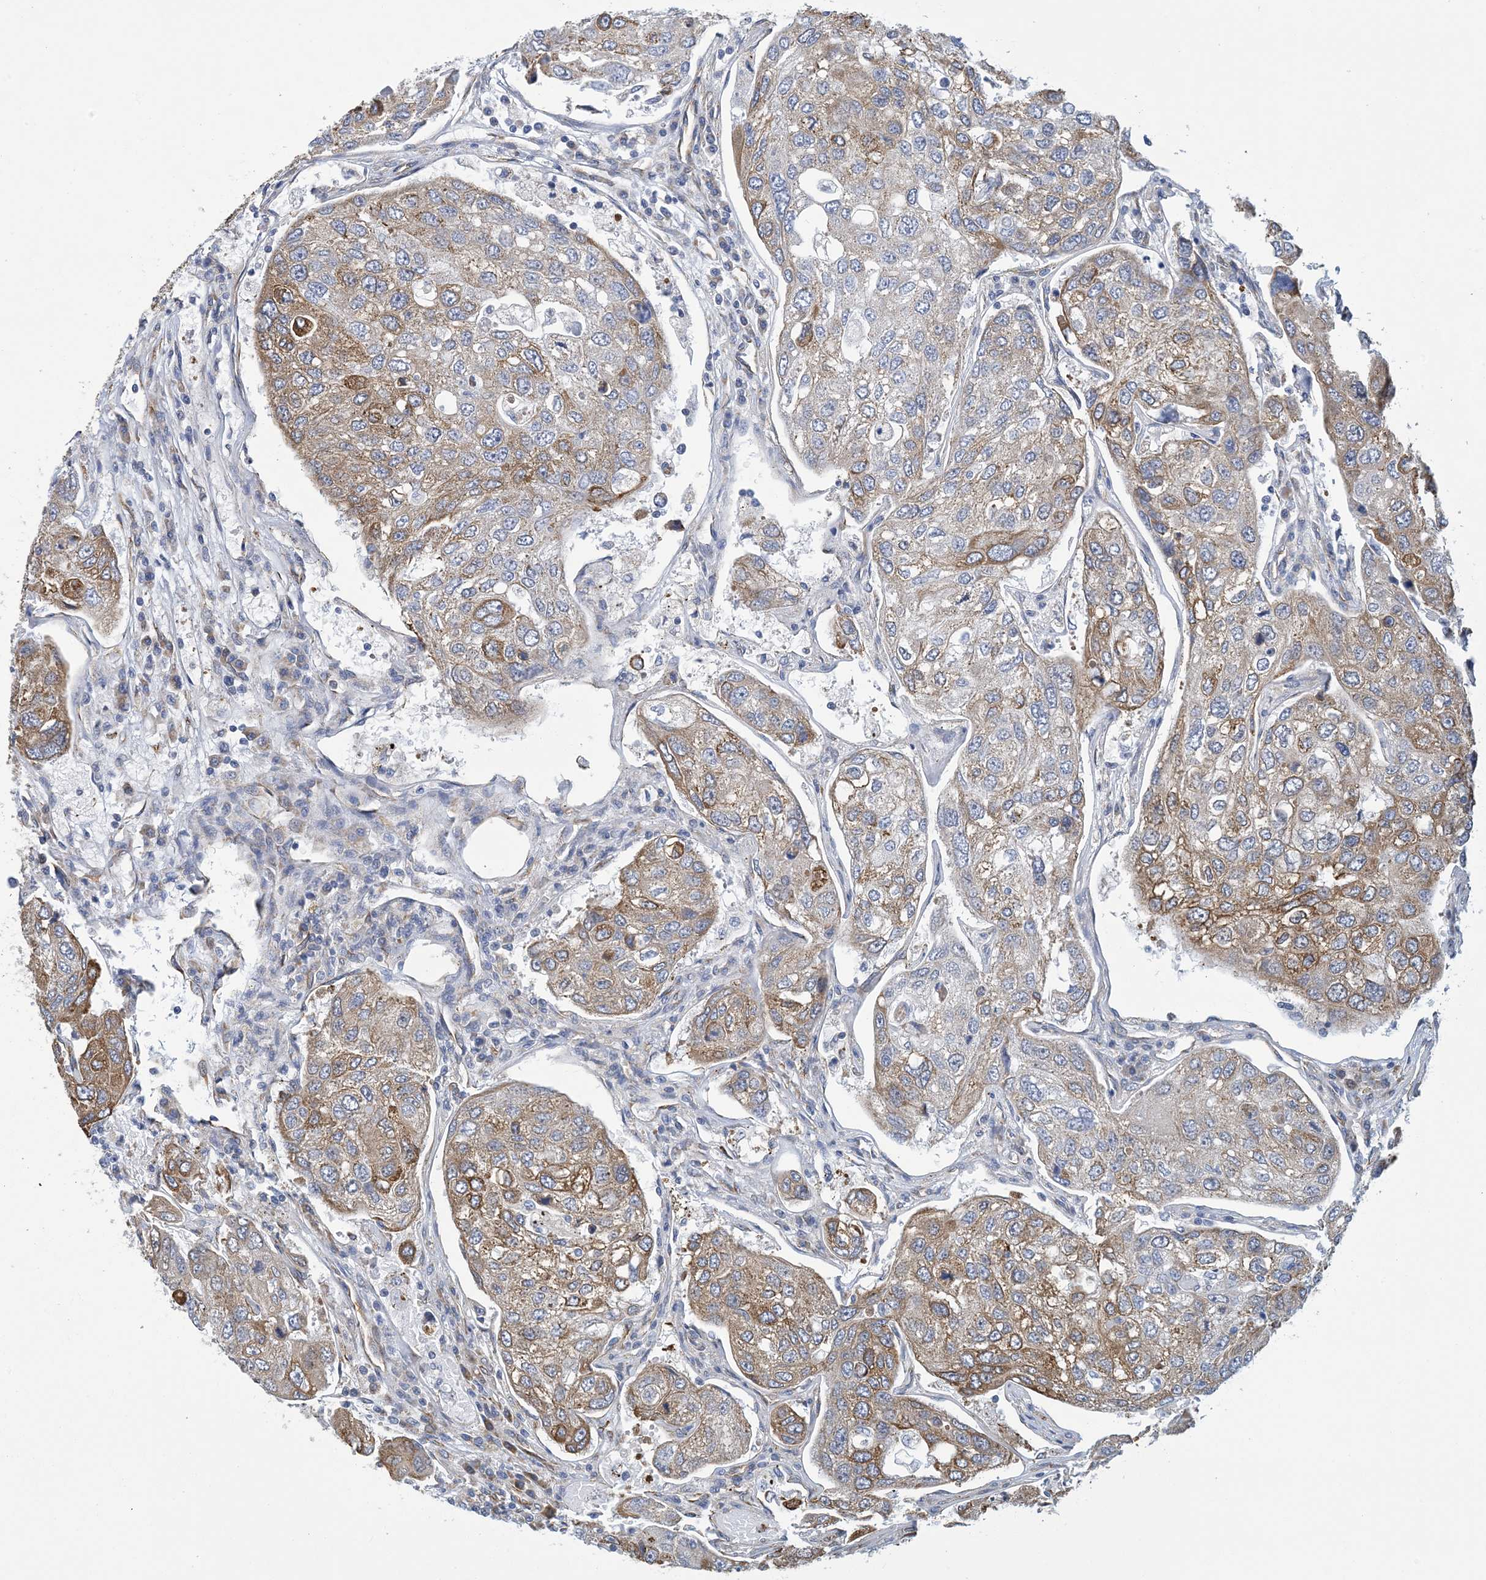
{"staining": {"intensity": "moderate", "quantity": ">75%", "location": "cytoplasmic/membranous"}, "tissue": "urothelial cancer", "cell_type": "Tumor cells", "image_type": "cancer", "snomed": [{"axis": "morphology", "description": "Urothelial carcinoma, High grade"}, {"axis": "topography", "description": "Lymph node"}, {"axis": "topography", "description": "Urinary bladder"}], "caption": "Immunohistochemistry of human urothelial carcinoma (high-grade) shows medium levels of moderate cytoplasmic/membranous staining in about >75% of tumor cells. (DAB (3,3'-diaminobenzidine) IHC with brightfield microscopy, high magnification).", "gene": "CCDC14", "patient": {"sex": "male", "age": 51}}